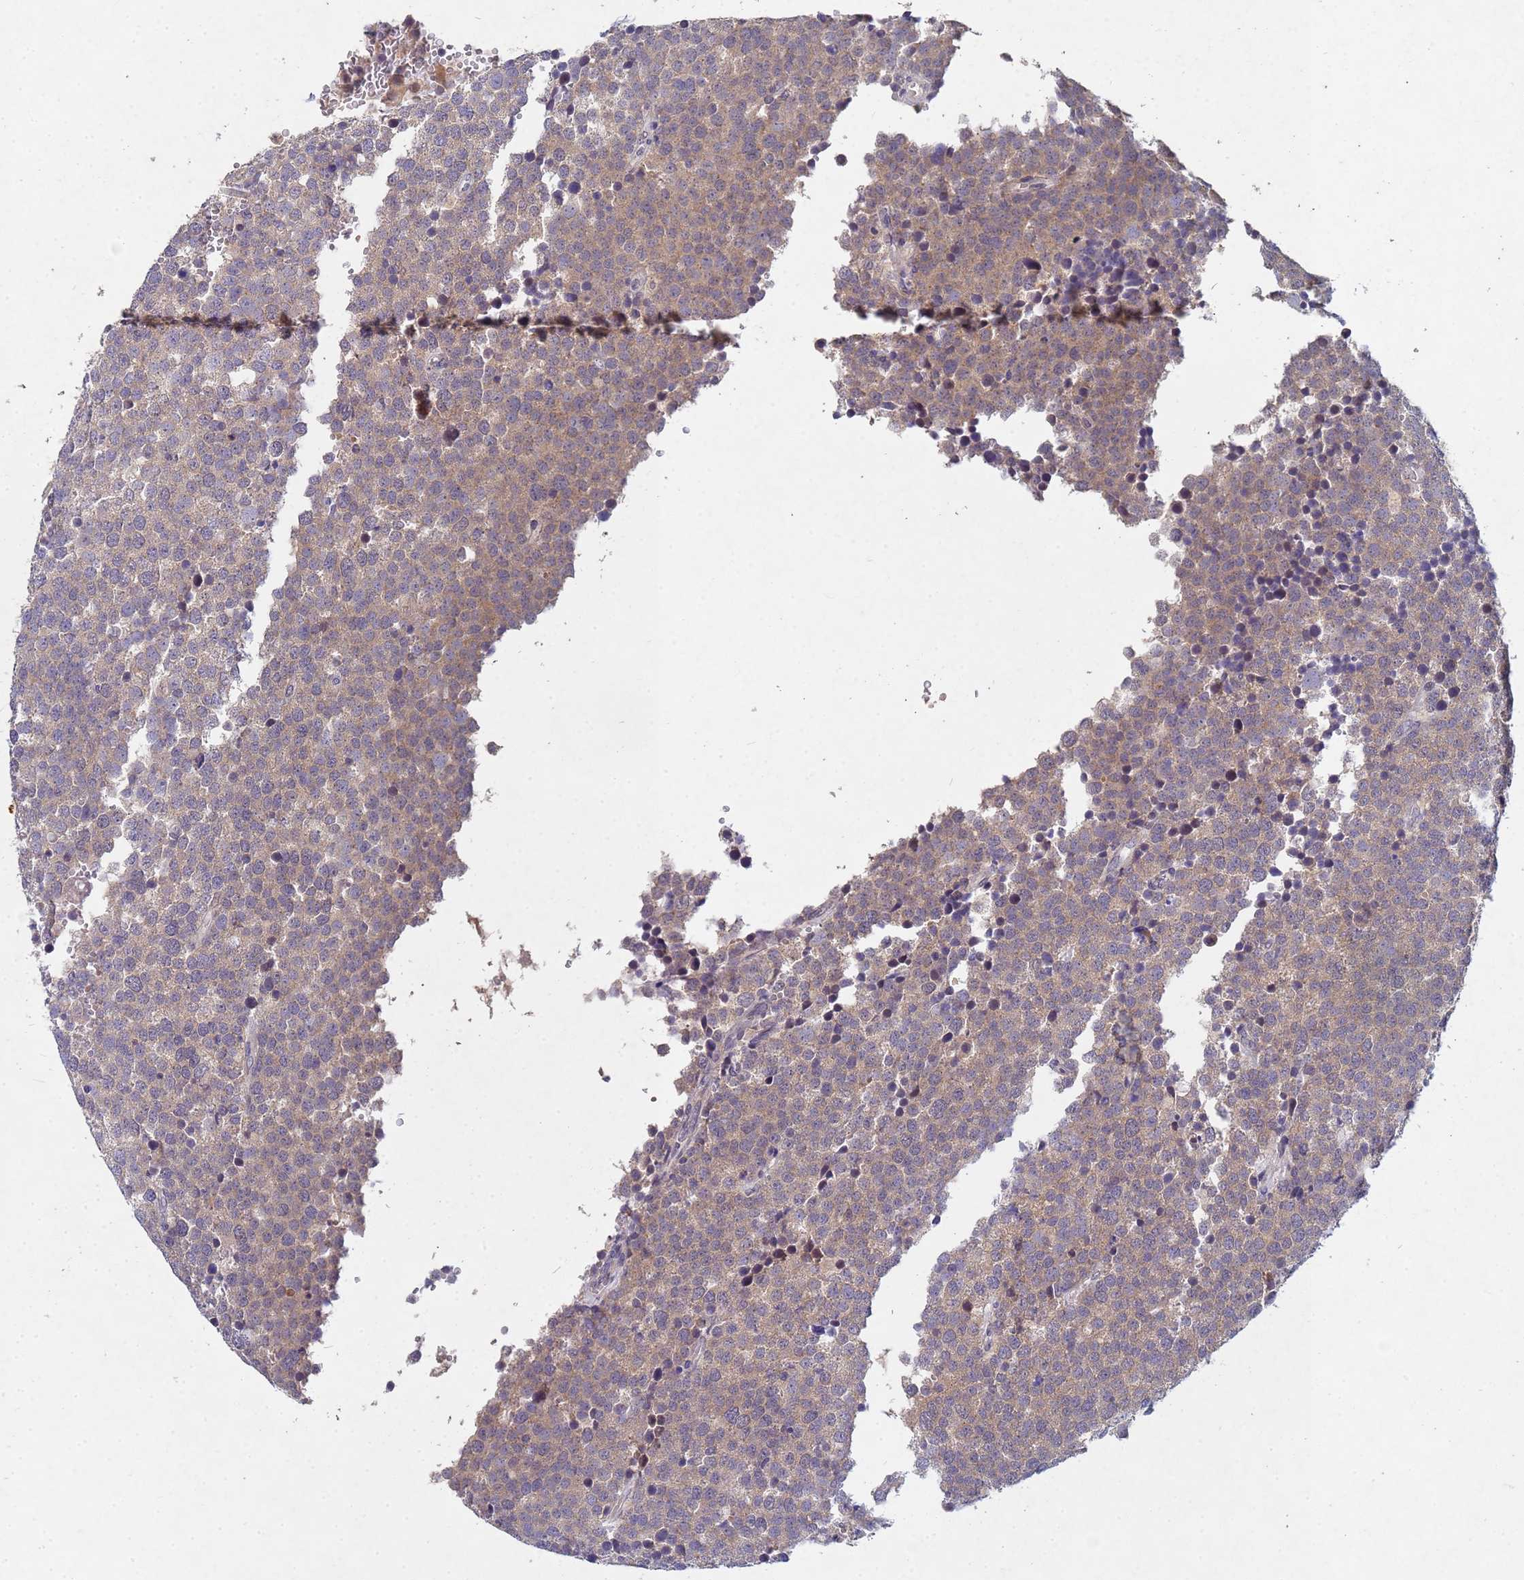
{"staining": {"intensity": "weak", "quantity": ">75%", "location": "cytoplasmic/membranous"}, "tissue": "testis cancer", "cell_type": "Tumor cells", "image_type": "cancer", "snomed": [{"axis": "morphology", "description": "Seminoma, NOS"}, {"axis": "topography", "description": "Testis"}], "caption": "Protein expression analysis of testis cancer (seminoma) displays weak cytoplasmic/membranous staining in about >75% of tumor cells.", "gene": "TNPO2", "patient": {"sex": "male", "age": 71}}